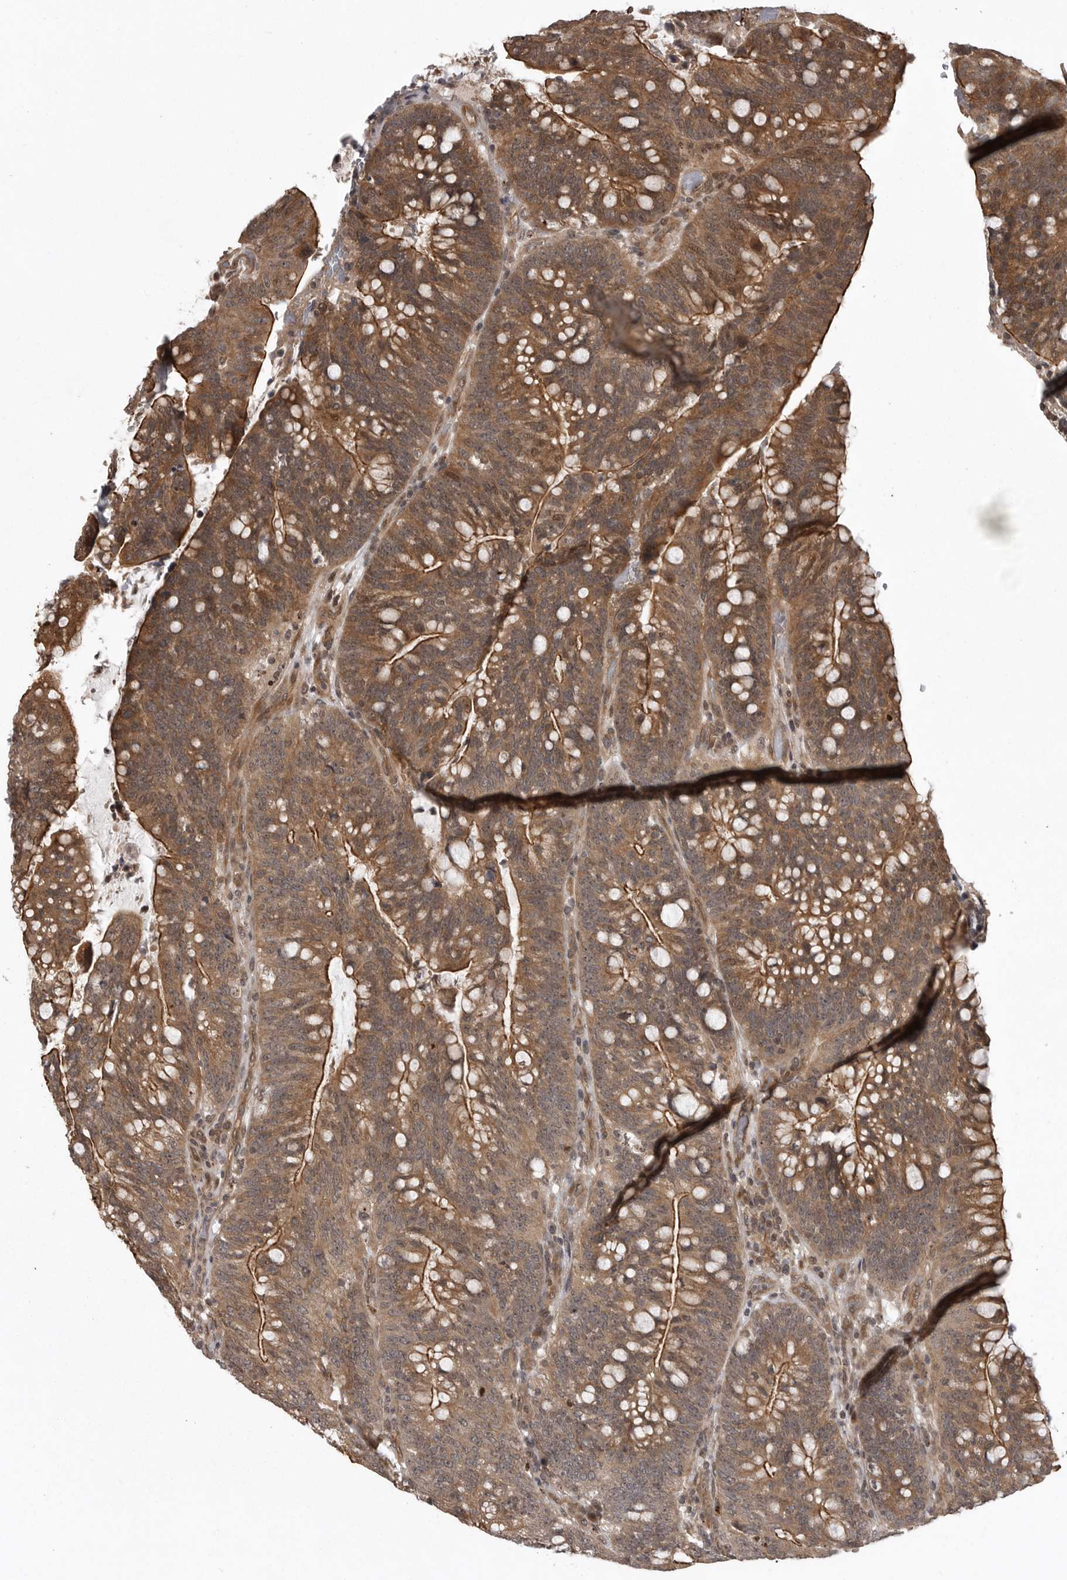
{"staining": {"intensity": "moderate", "quantity": ">75%", "location": "cytoplasmic/membranous"}, "tissue": "colorectal cancer", "cell_type": "Tumor cells", "image_type": "cancer", "snomed": [{"axis": "morphology", "description": "Adenocarcinoma, NOS"}, {"axis": "topography", "description": "Colon"}], "caption": "Immunohistochemistry micrograph of neoplastic tissue: colorectal cancer stained using IHC demonstrates medium levels of moderate protein expression localized specifically in the cytoplasmic/membranous of tumor cells, appearing as a cytoplasmic/membranous brown color.", "gene": "DNAJC8", "patient": {"sex": "female", "age": 66}}